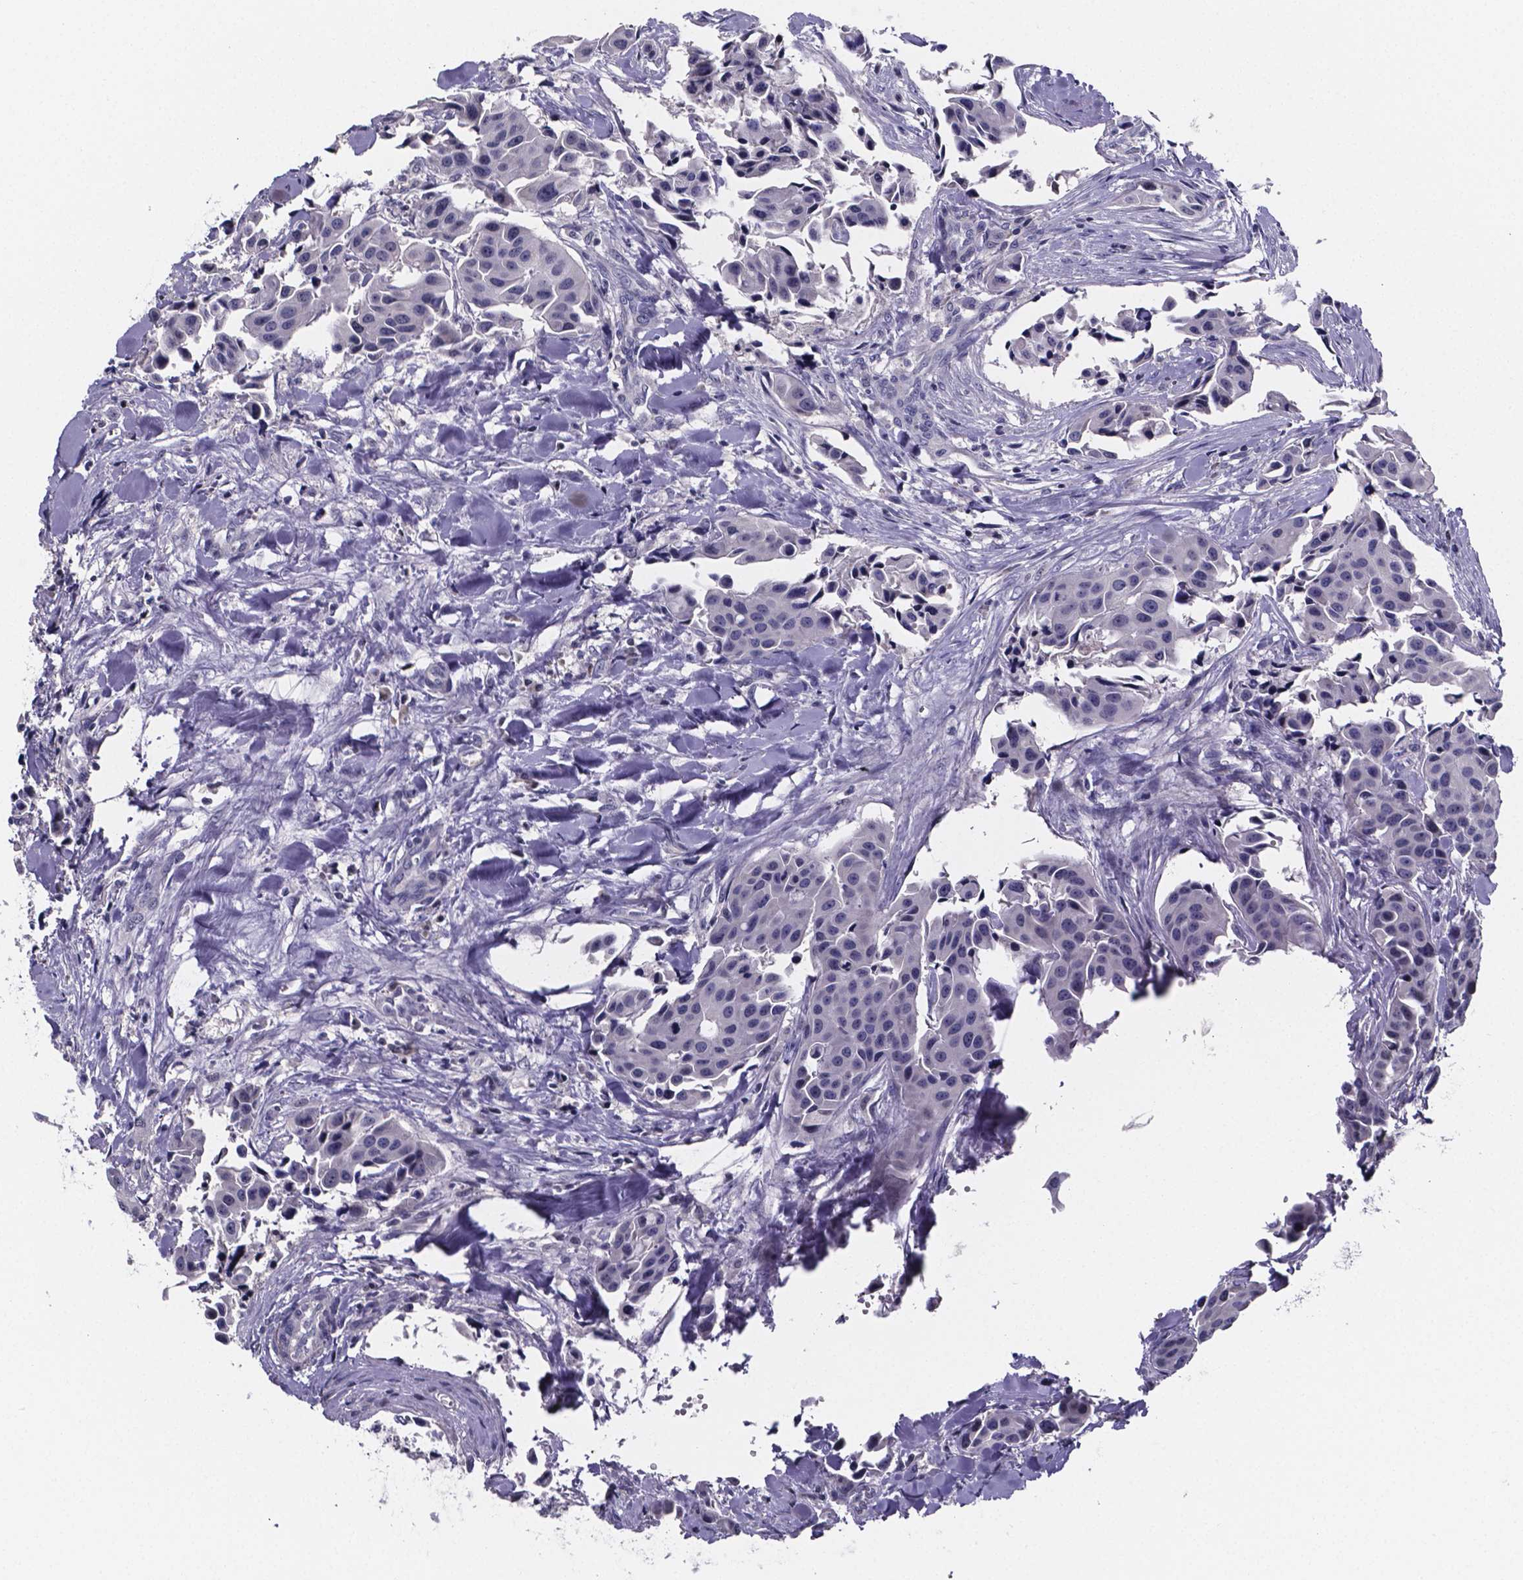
{"staining": {"intensity": "negative", "quantity": "none", "location": "none"}, "tissue": "head and neck cancer", "cell_type": "Tumor cells", "image_type": "cancer", "snomed": [{"axis": "morphology", "description": "Adenocarcinoma, NOS"}, {"axis": "topography", "description": "Head-Neck"}], "caption": "A histopathology image of adenocarcinoma (head and neck) stained for a protein displays no brown staining in tumor cells.", "gene": "IZUMO1", "patient": {"sex": "male", "age": 76}}